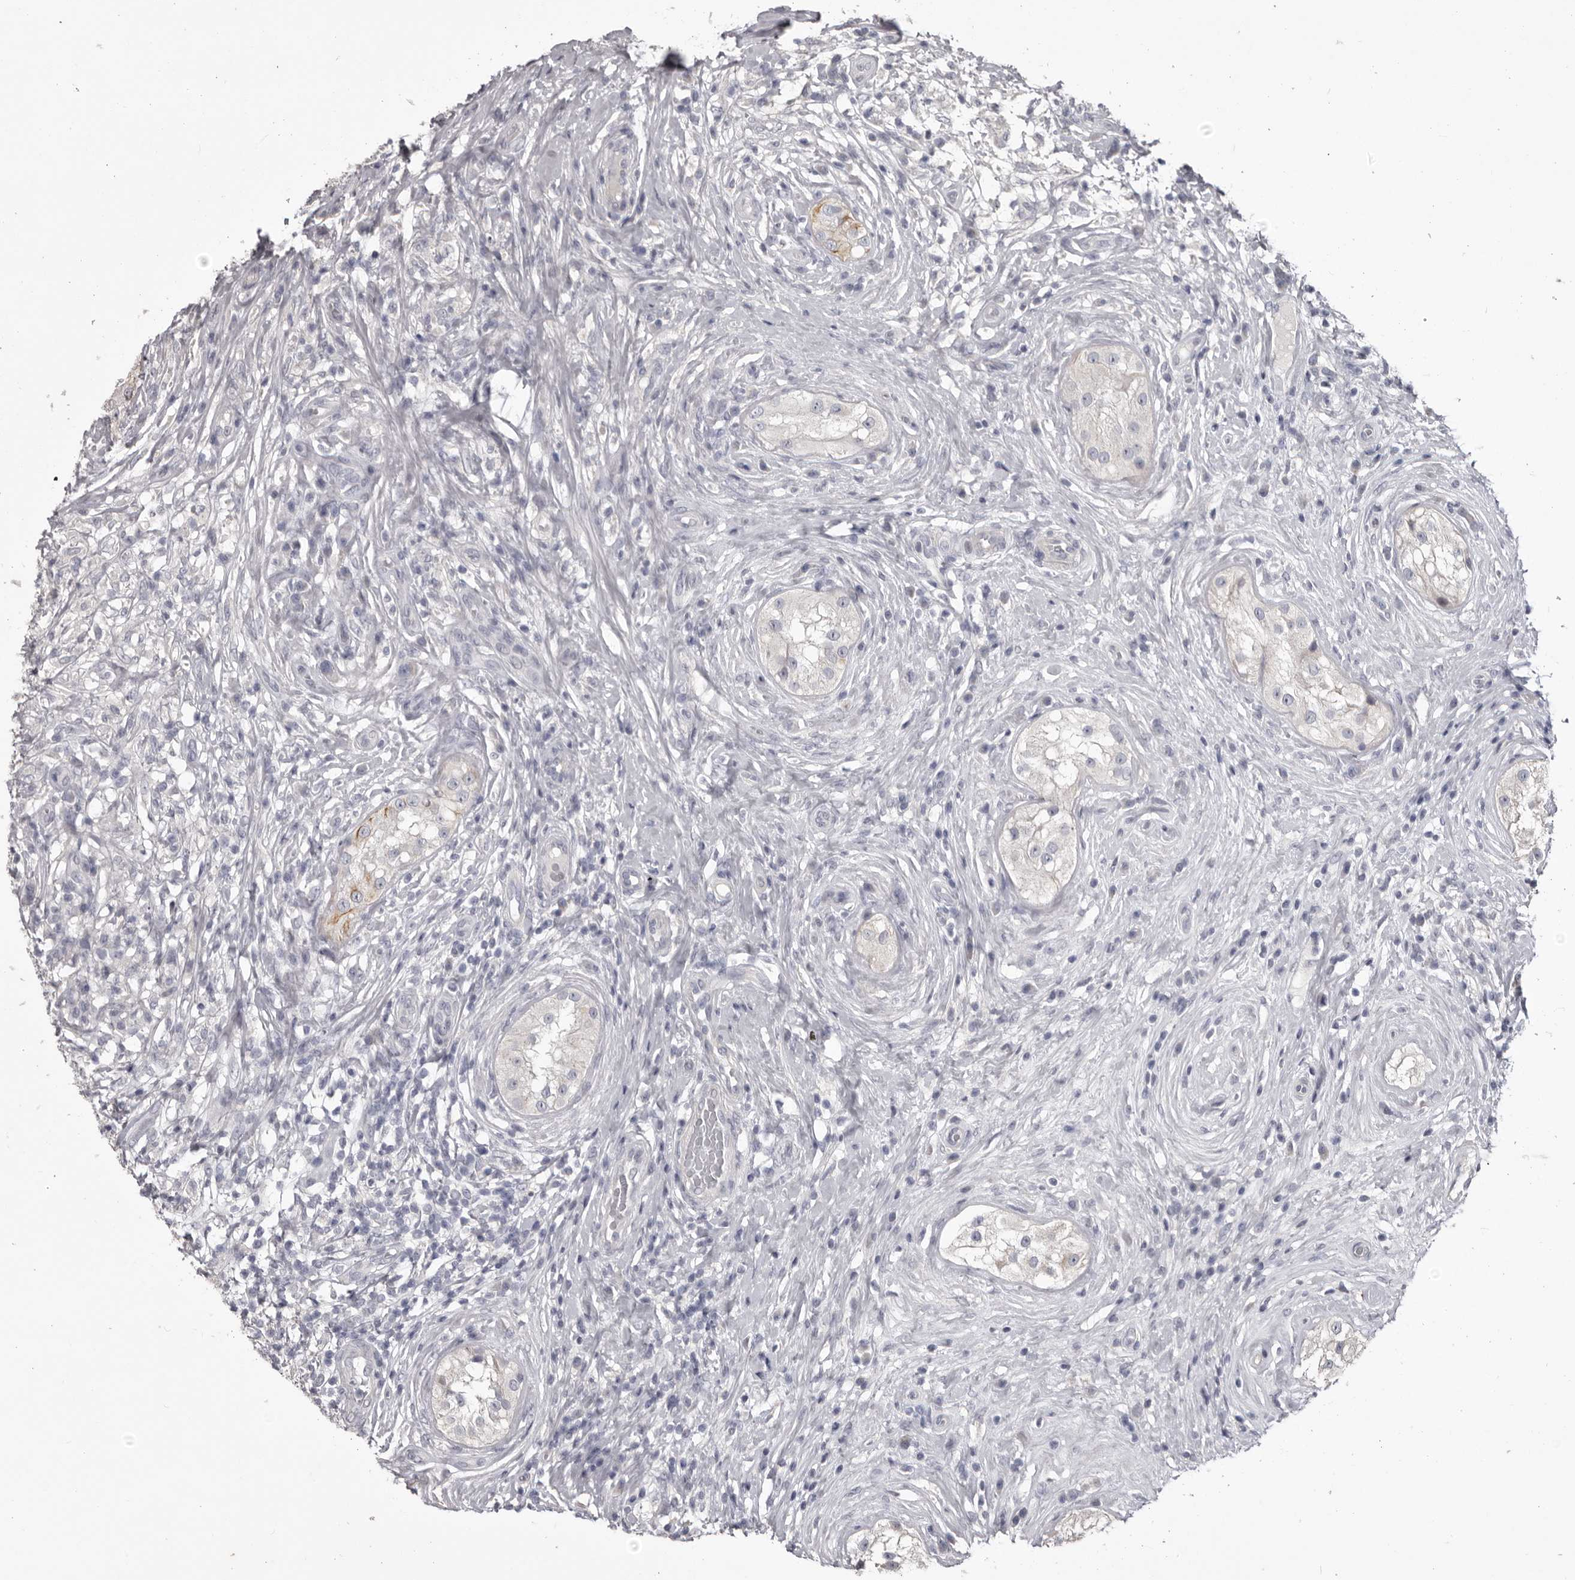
{"staining": {"intensity": "negative", "quantity": "none", "location": "none"}, "tissue": "testis cancer", "cell_type": "Tumor cells", "image_type": "cancer", "snomed": [{"axis": "morphology", "description": "Seminoma, NOS"}, {"axis": "topography", "description": "Testis"}], "caption": "Immunohistochemistry (IHC) micrograph of testis cancer stained for a protein (brown), which demonstrates no positivity in tumor cells.", "gene": "LPAR6", "patient": {"sex": "male", "age": 49}}